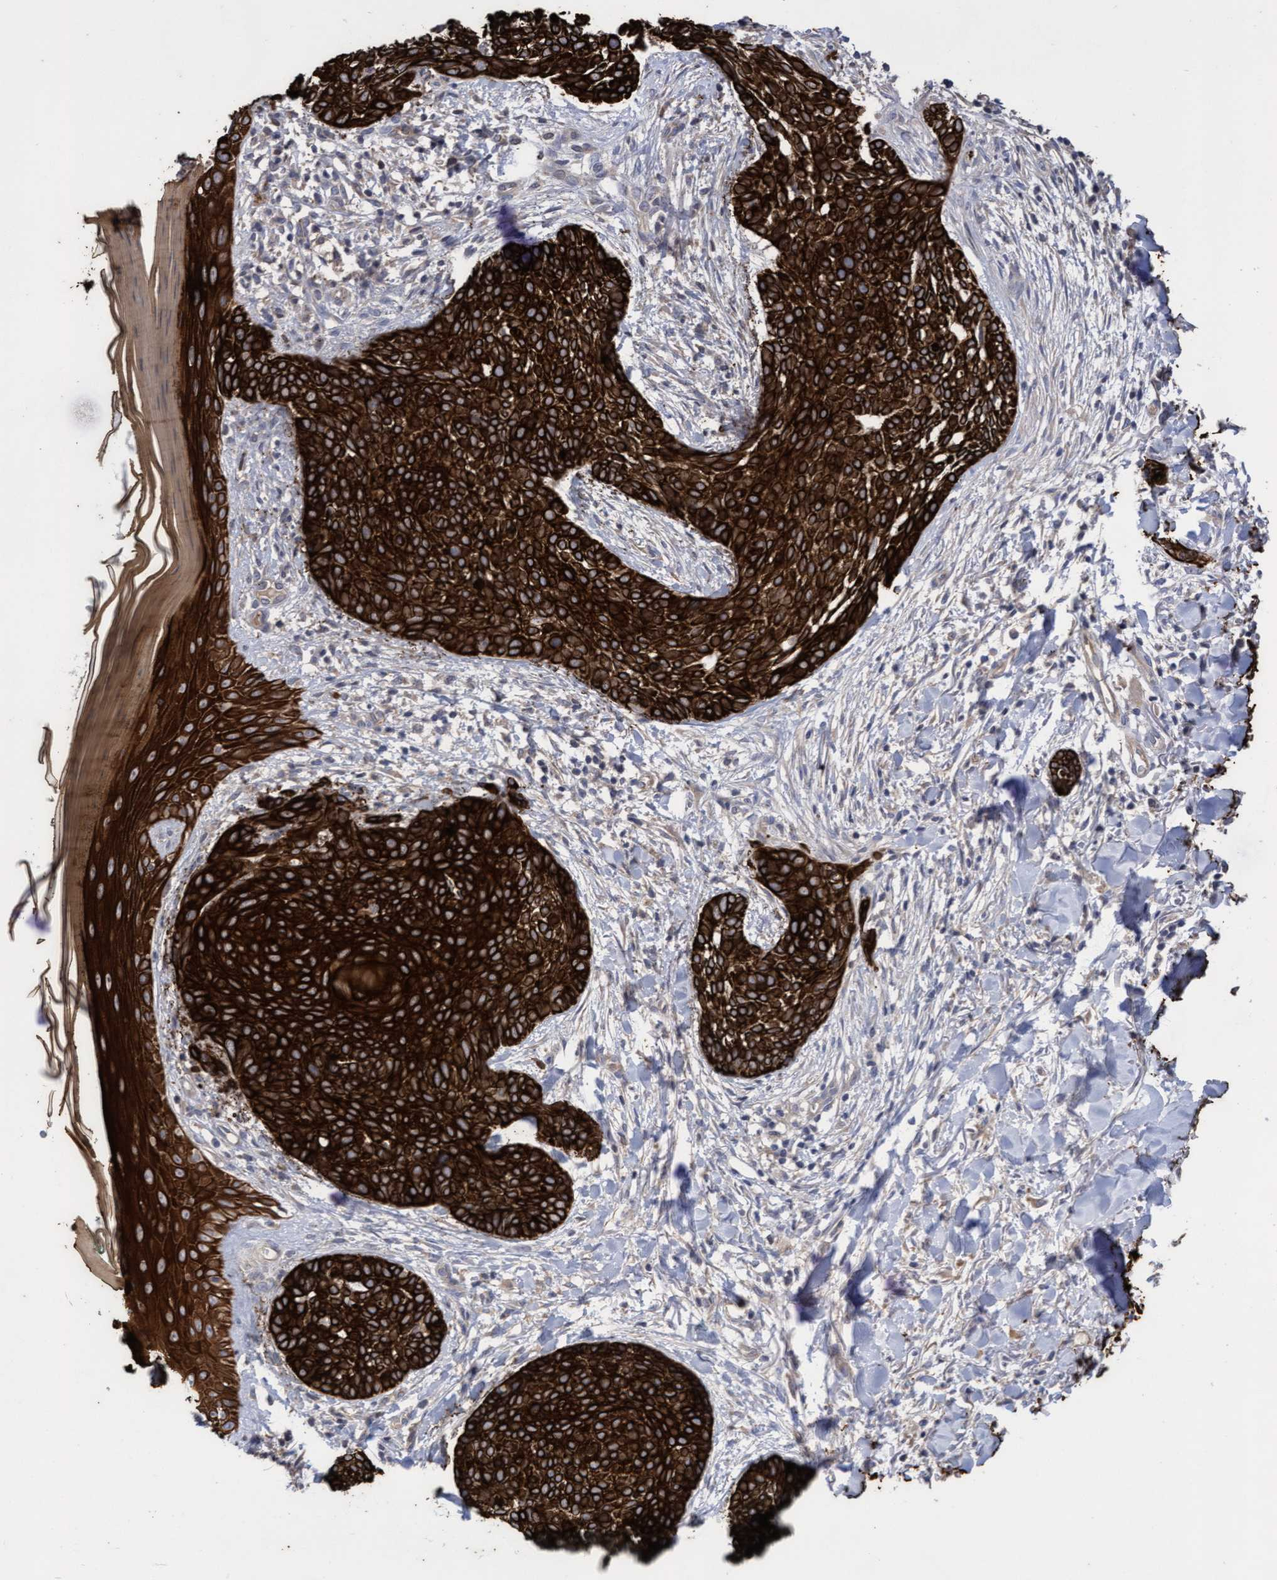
{"staining": {"intensity": "strong", "quantity": ">75%", "location": "cytoplasmic/membranous"}, "tissue": "skin cancer", "cell_type": "Tumor cells", "image_type": "cancer", "snomed": [{"axis": "morphology", "description": "Normal tissue, NOS"}, {"axis": "morphology", "description": "Basal cell carcinoma"}, {"axis": "topography", "description": "Skin"}], "caption": "Protein expression by IHC displays strong cytoplasmic/membranous staining in approximately >75% of tumor cells in skin basal cell carcinoma. Ihc stains the protein in brown and the nuclei are stained blue.", "gene": "KRT24", "patient": {"sex": "male", "age": 67}}